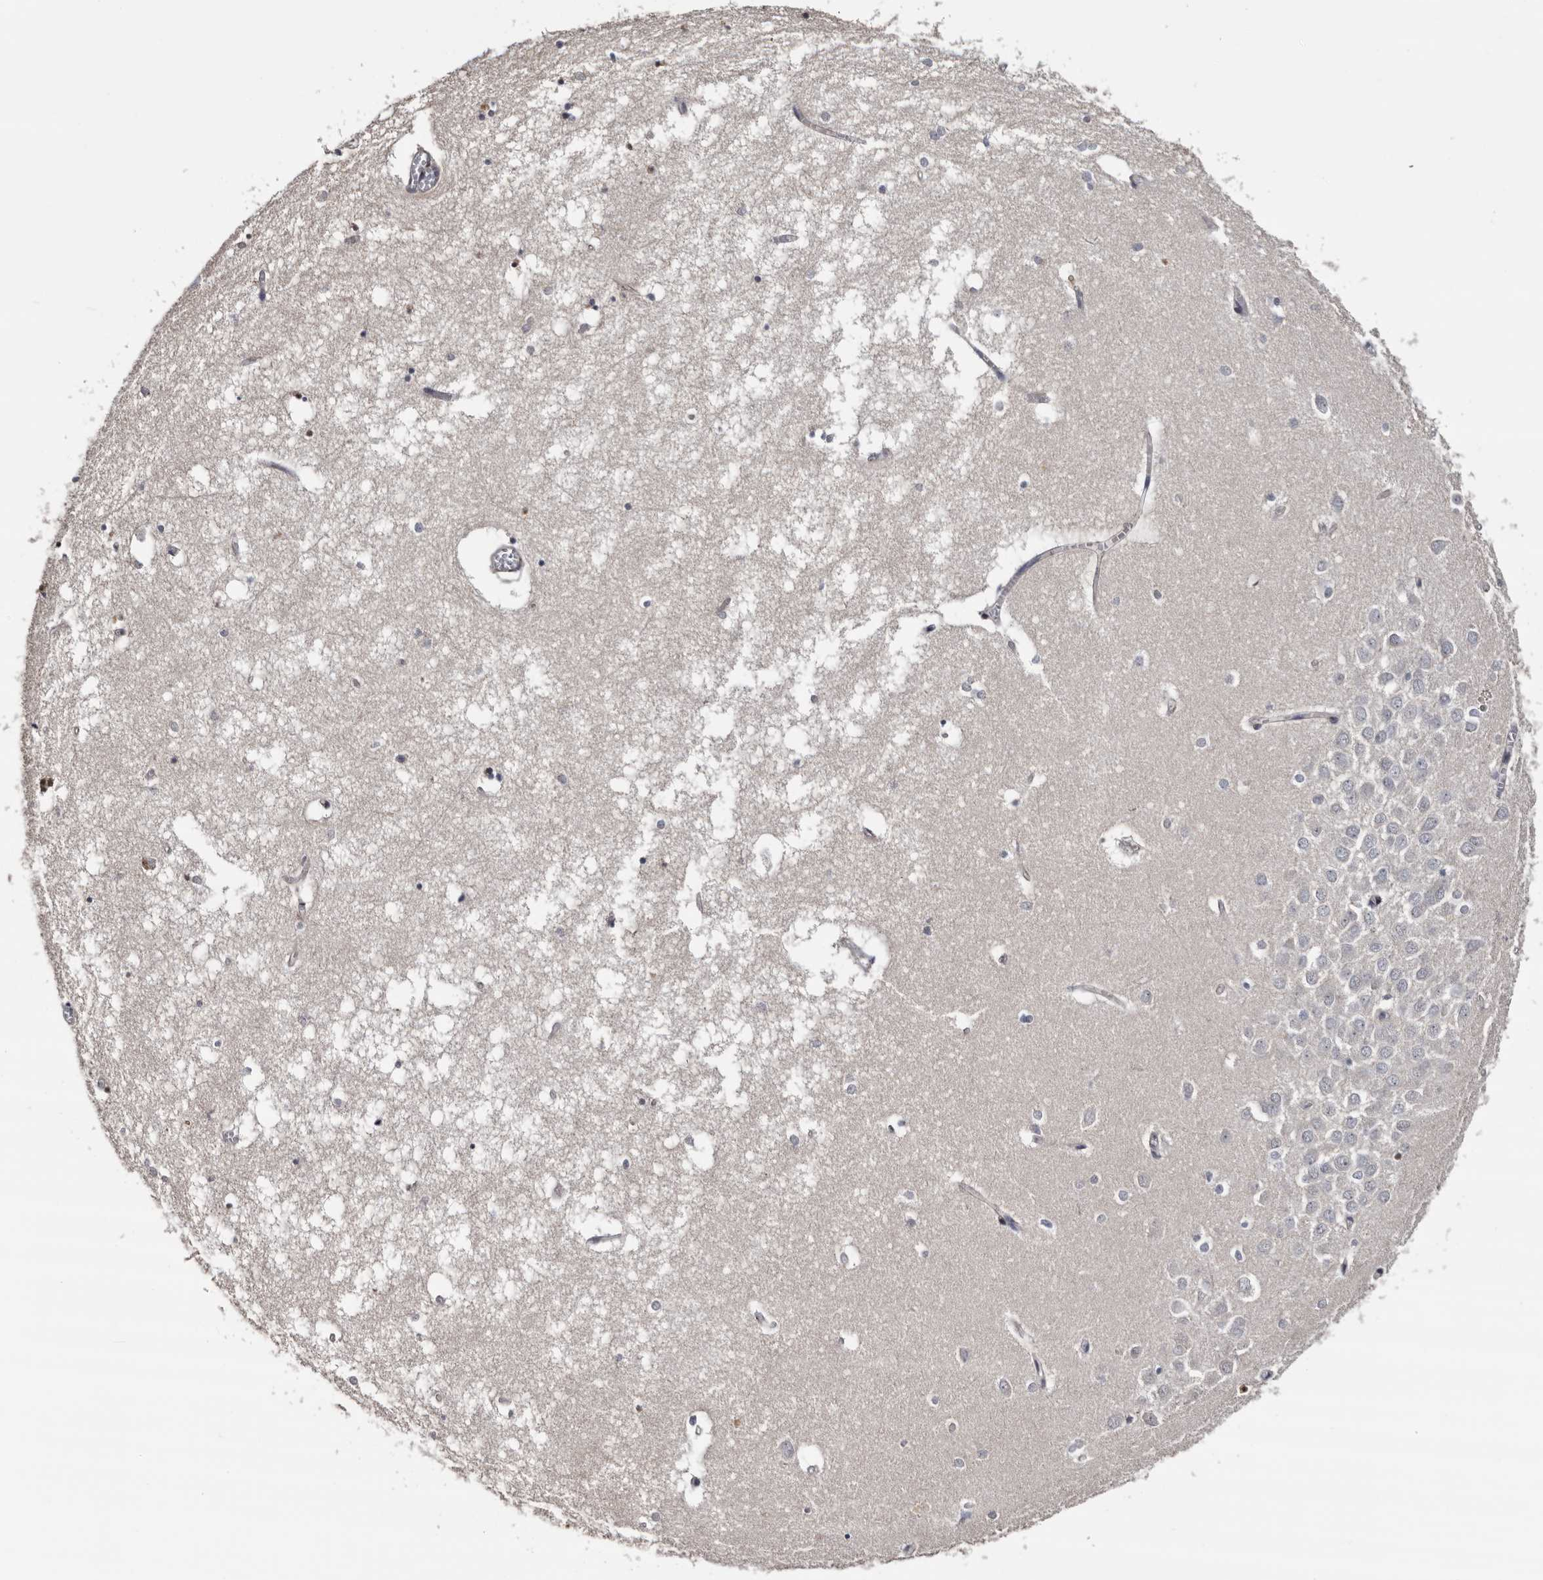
{"staining": {"intensity": "weak", "quantity": "<25%", "location": "cytoplasmic/membranous"}, "tissue": "hippocampus", "cell_type": "Glial cells", "image_type": "normal", "snomed": [{"axis": "morphology", "description": "Normal tissue, NOS"}, {"axis": "topography", "description": "Hippocampus"}], "caption": "Immunohistochemical staining of normal hippocampus reveals no significant expression in glial cells.", "gene": "ARMCX2", "patient": {"sex": "male", "age": 70}}